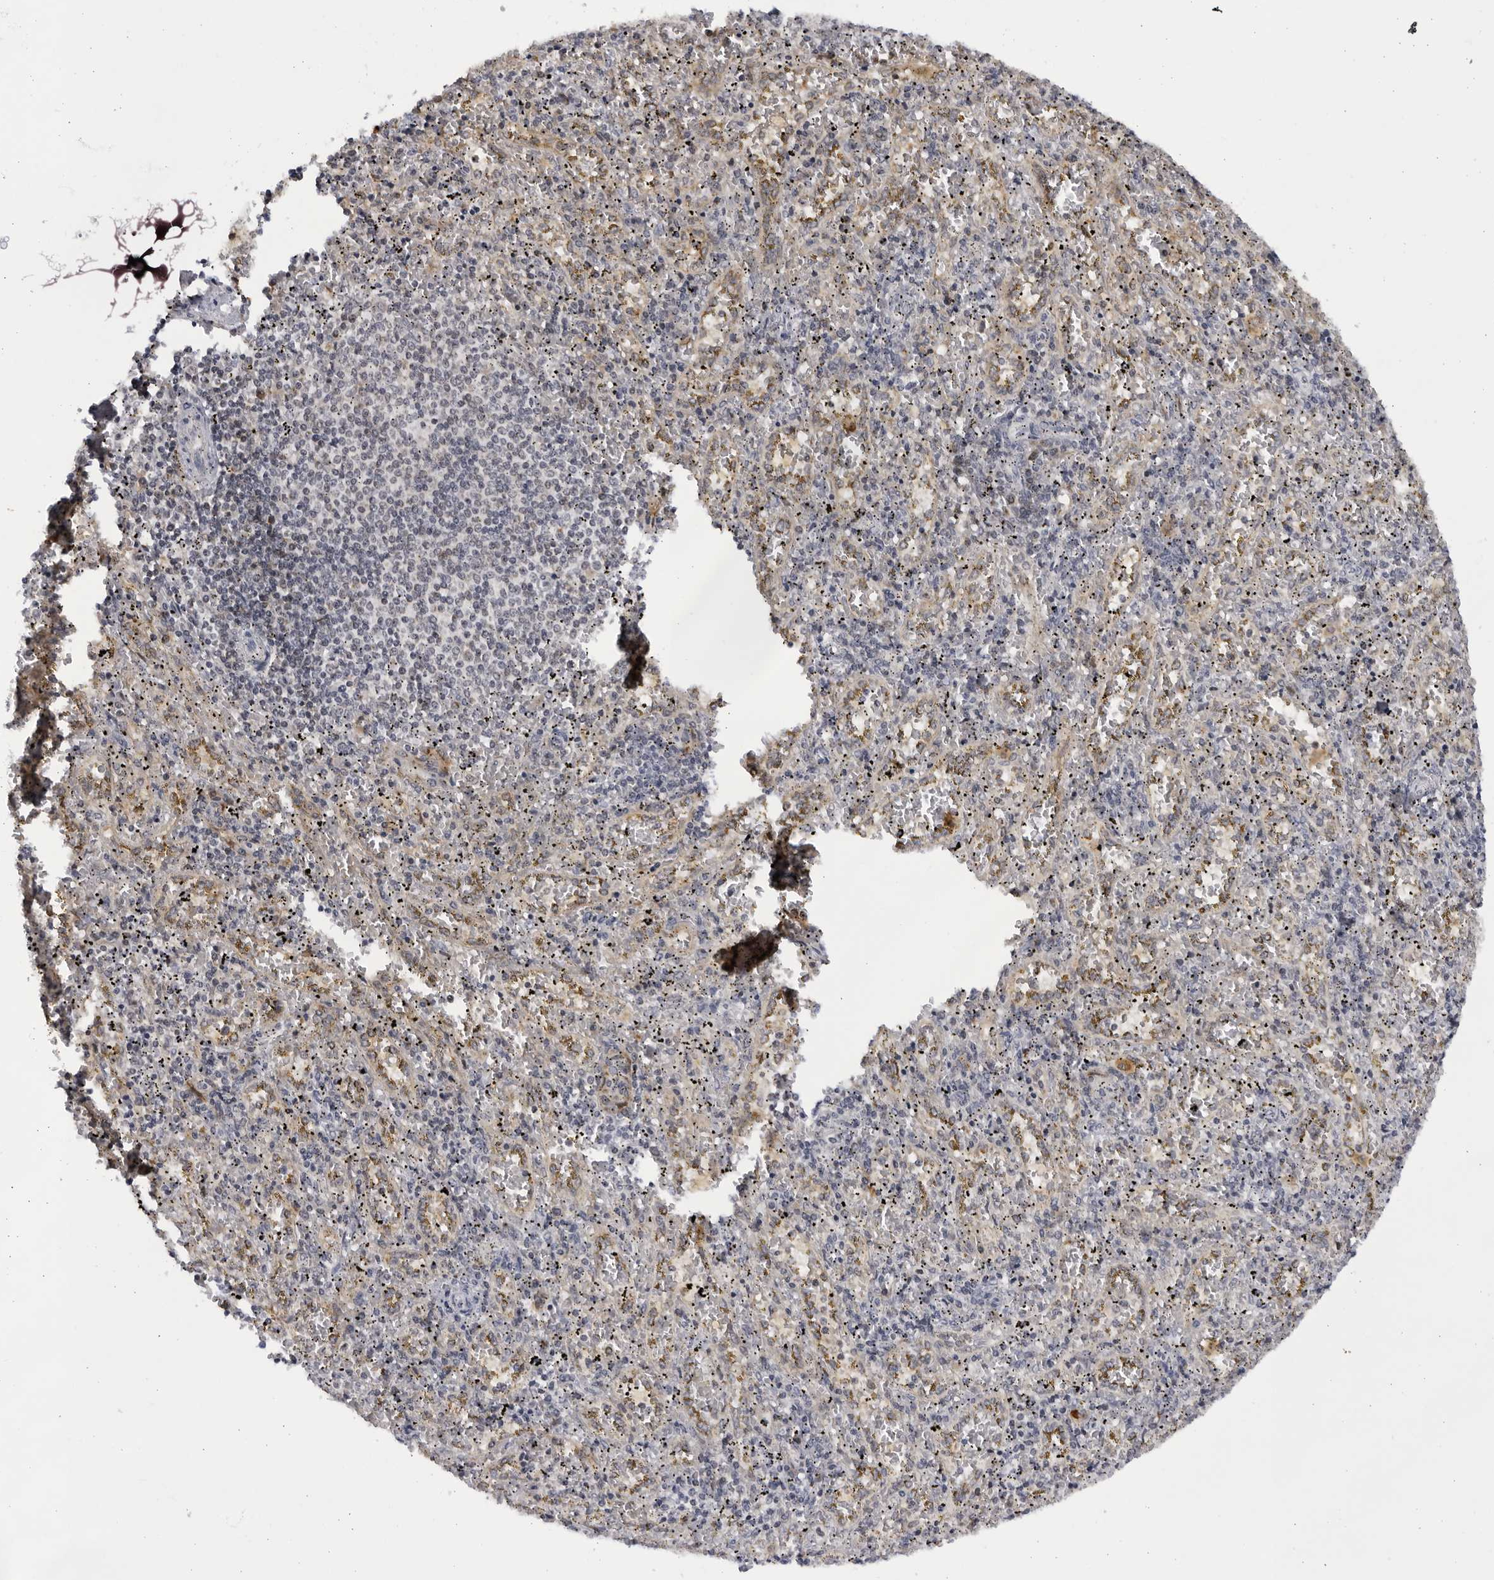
{"staining": {"intensity": "moderate", "quantity": "<25%", "location": "cytoplasmic/membranous"}, "tissue": "spleen", "cell_type": "Cells in red pulp", "image_type": "normal", "snomed": [{"axis": "morphology", "description": "Normal tissue, NOS"}, {"axis": "topography", "description": "Spleen"}], "caption": "High-magnification brightfield microscopy of unremarkable spleen stained with DAB (3,3'-diaminobenzidine) (brown) and counterstained with hematoxylin (blue). cells in red pulp exhibit moderate cytoplasmic/membranous expression is appreciated in about<25% of cells.", "gene": "SLC25A22", "patient": {"sex": "male", "age": 11}}